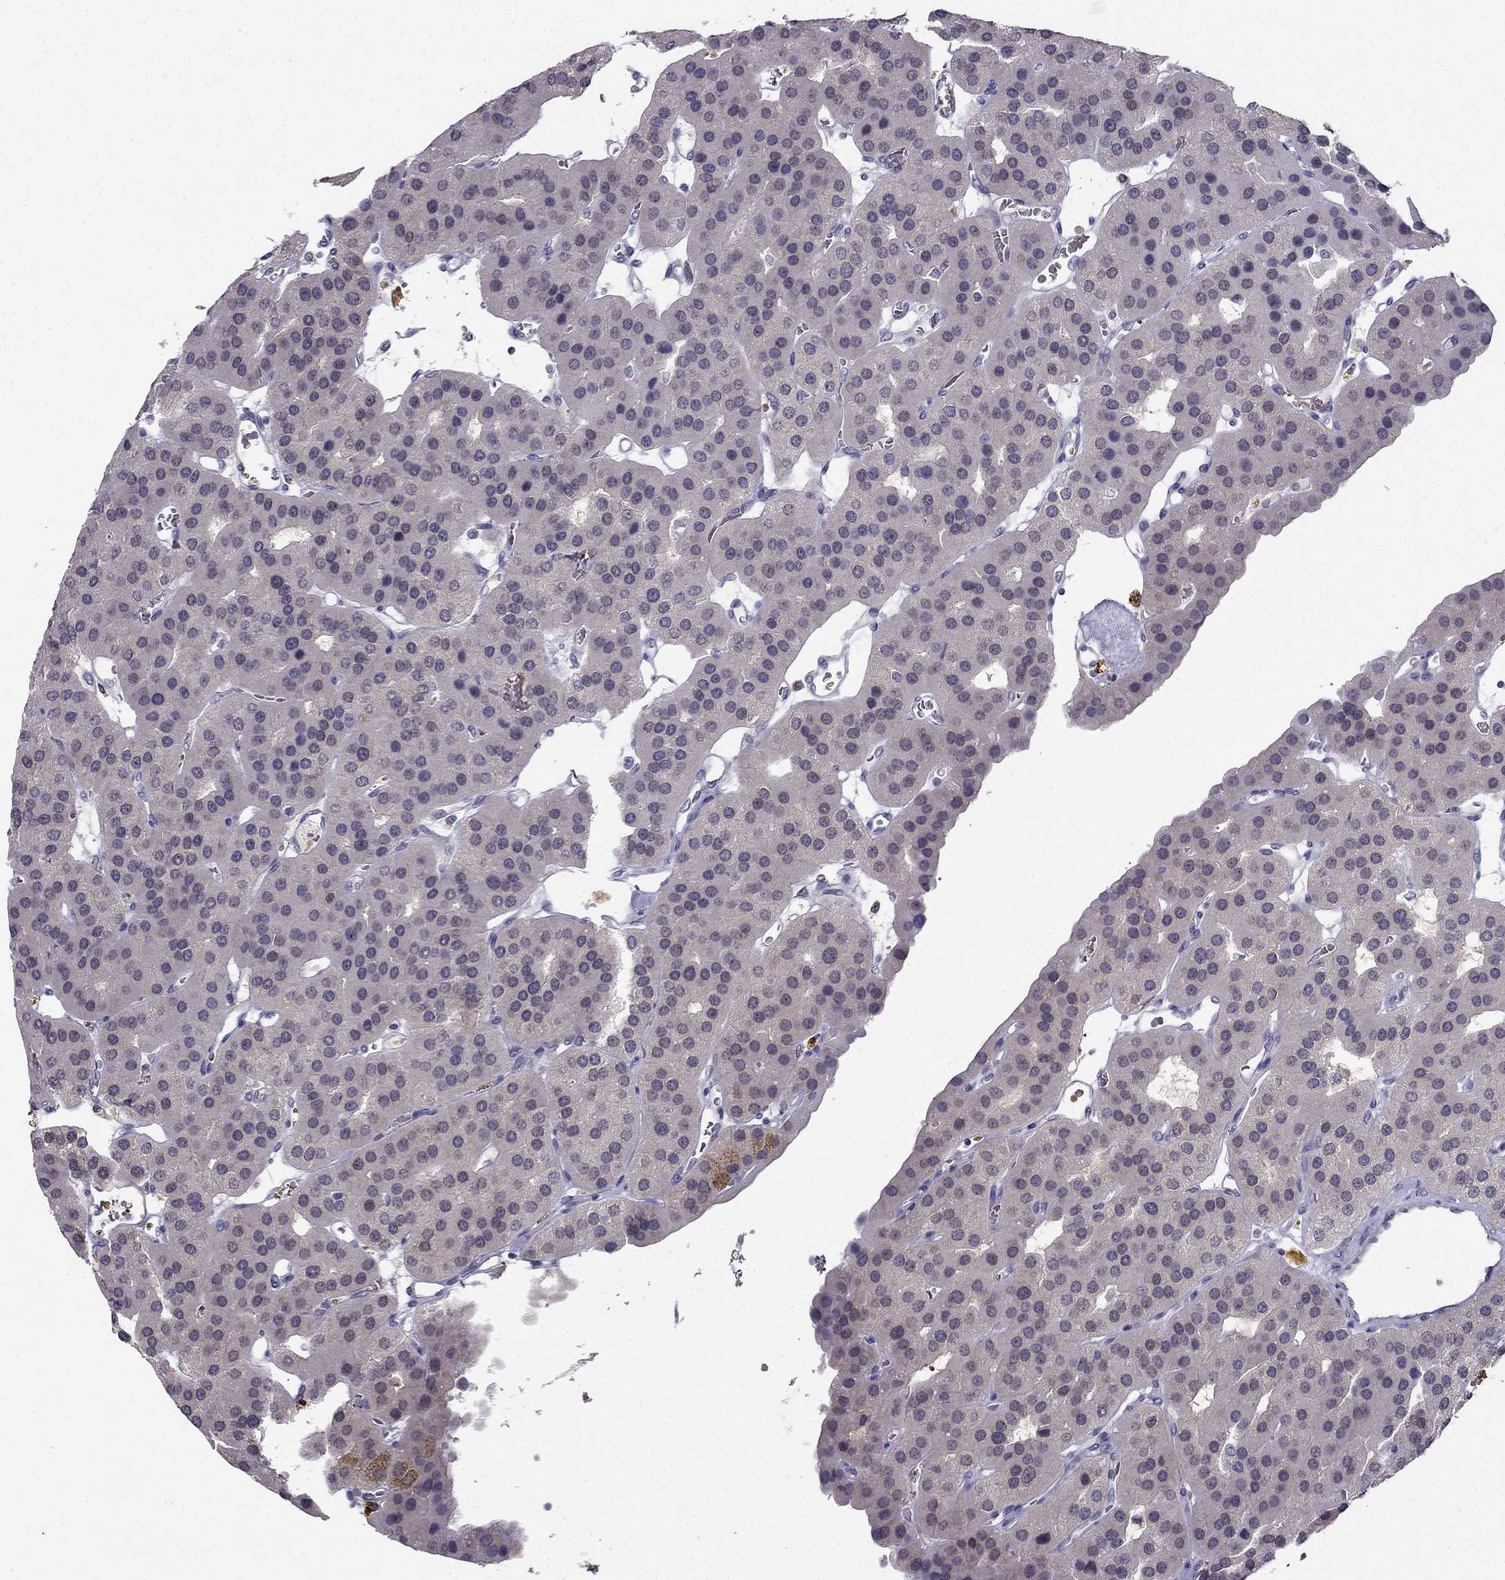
{"staining": {"intensity": "negative", "quantity": "none", "location": "none"}, "tissue": "parathyroid gland", "cell_type": "Glandular cells", "image_type": "normal", "snomed": [{"axis": "morphology", "description": "Normal tissue, NOS"}, {"axis": "morphology", "description": "Adenoma, NOS"}, {"axis": "topography", "description": "Parathyroid gland"}], "caption": "Image shows no protein expression in glandular cells of unremarkable parathyroid gland.", "gene": "RSPH14", "patient": {"sex": "female", "age": 86}}